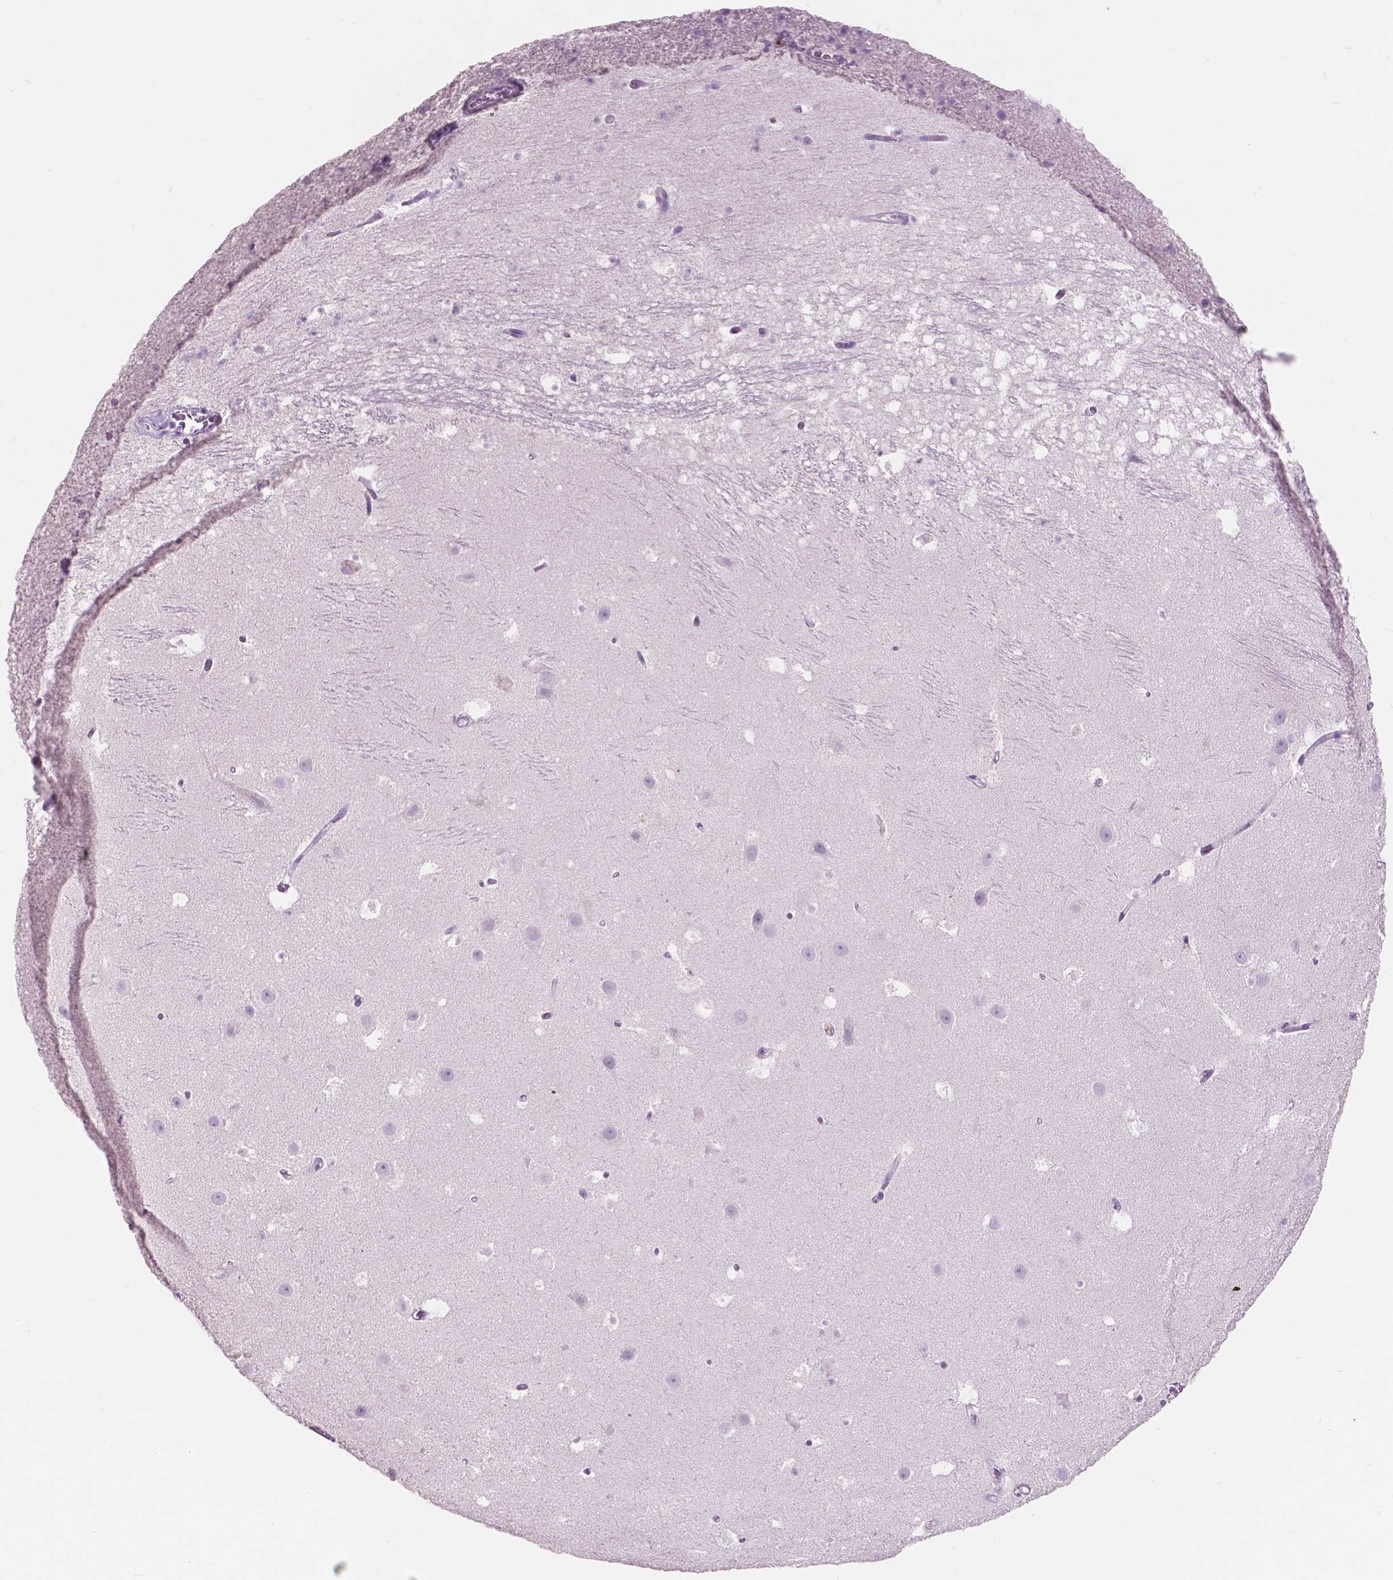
{"staining": {"intensity": "negative", "quantity": "none", "location": "none"}, "tissue": "hippocampus", "cell_type": "Glial cells", "image_type": "normal", "snomed": [{"axis": "morphology", "description": "Normal tissue, NOS"}, {"axis": "topography", "description": "Hippocampus"}], "caption": "Glial cells show no significant protein expression in benign hippocampus. The staining is performed using DAB brown chromogen with nuclei counter-stained in using hematoxylin.", "gene": "IDO1", "patient": {"sex": "male", "age": 26}}